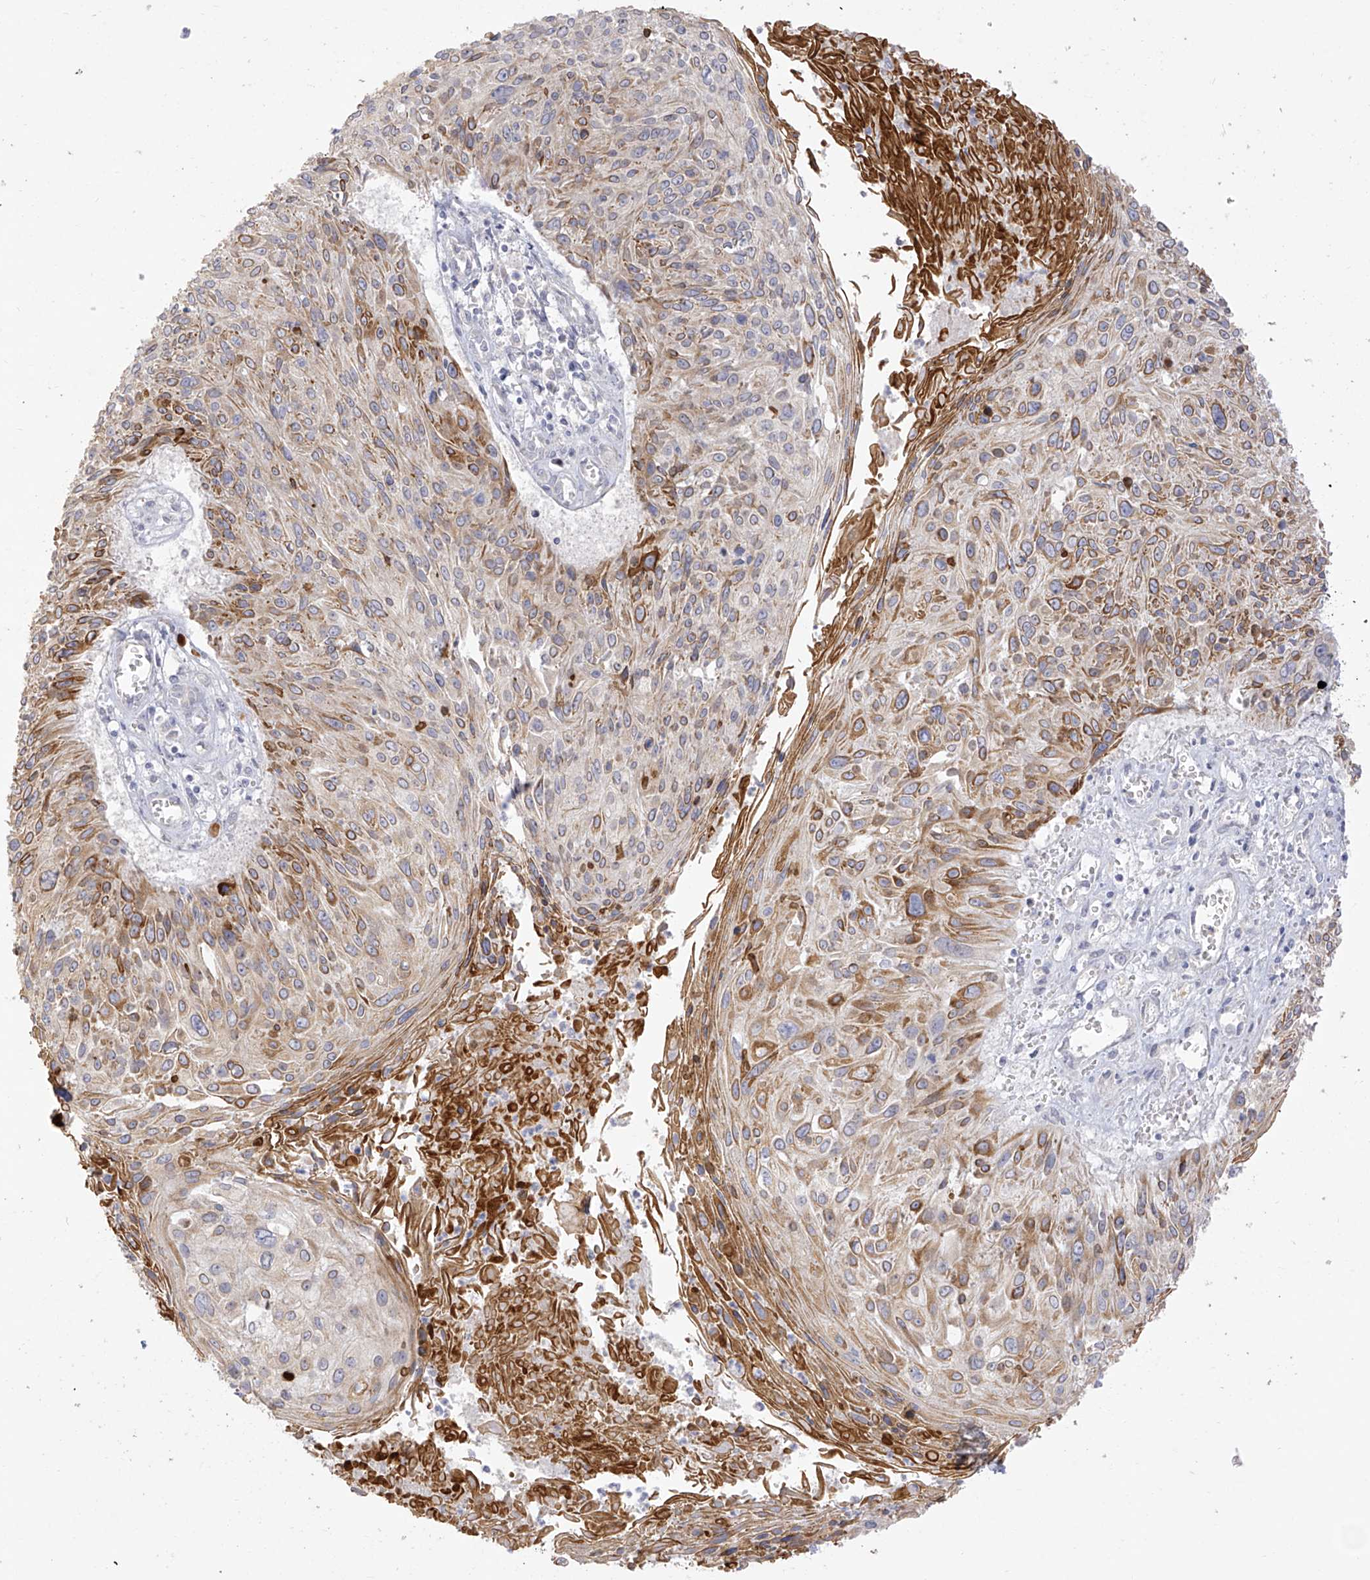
{"staining": {"intensity": "moderate", "quantity": "25%-75%", "location": "cytoplasmic/membranous"}, "tissue": "cervical cancer", "cell_type": "Tumor cells", "image_type": "cancer", "snomed": [{"axis": "morphology", "description": "Squamous cell carcinoma, NOS"}, {"axis": "topography", "description": "Cervix"}], "caption": "There is medium levels of moderate cytoplasmic/membranous positivity in tumor cells of cervical cancer, as demonstrated by immunohistochemical staining (brown color).", "gene": "ARHGEF40", "patient": {"sex": "female", "age": 51}}